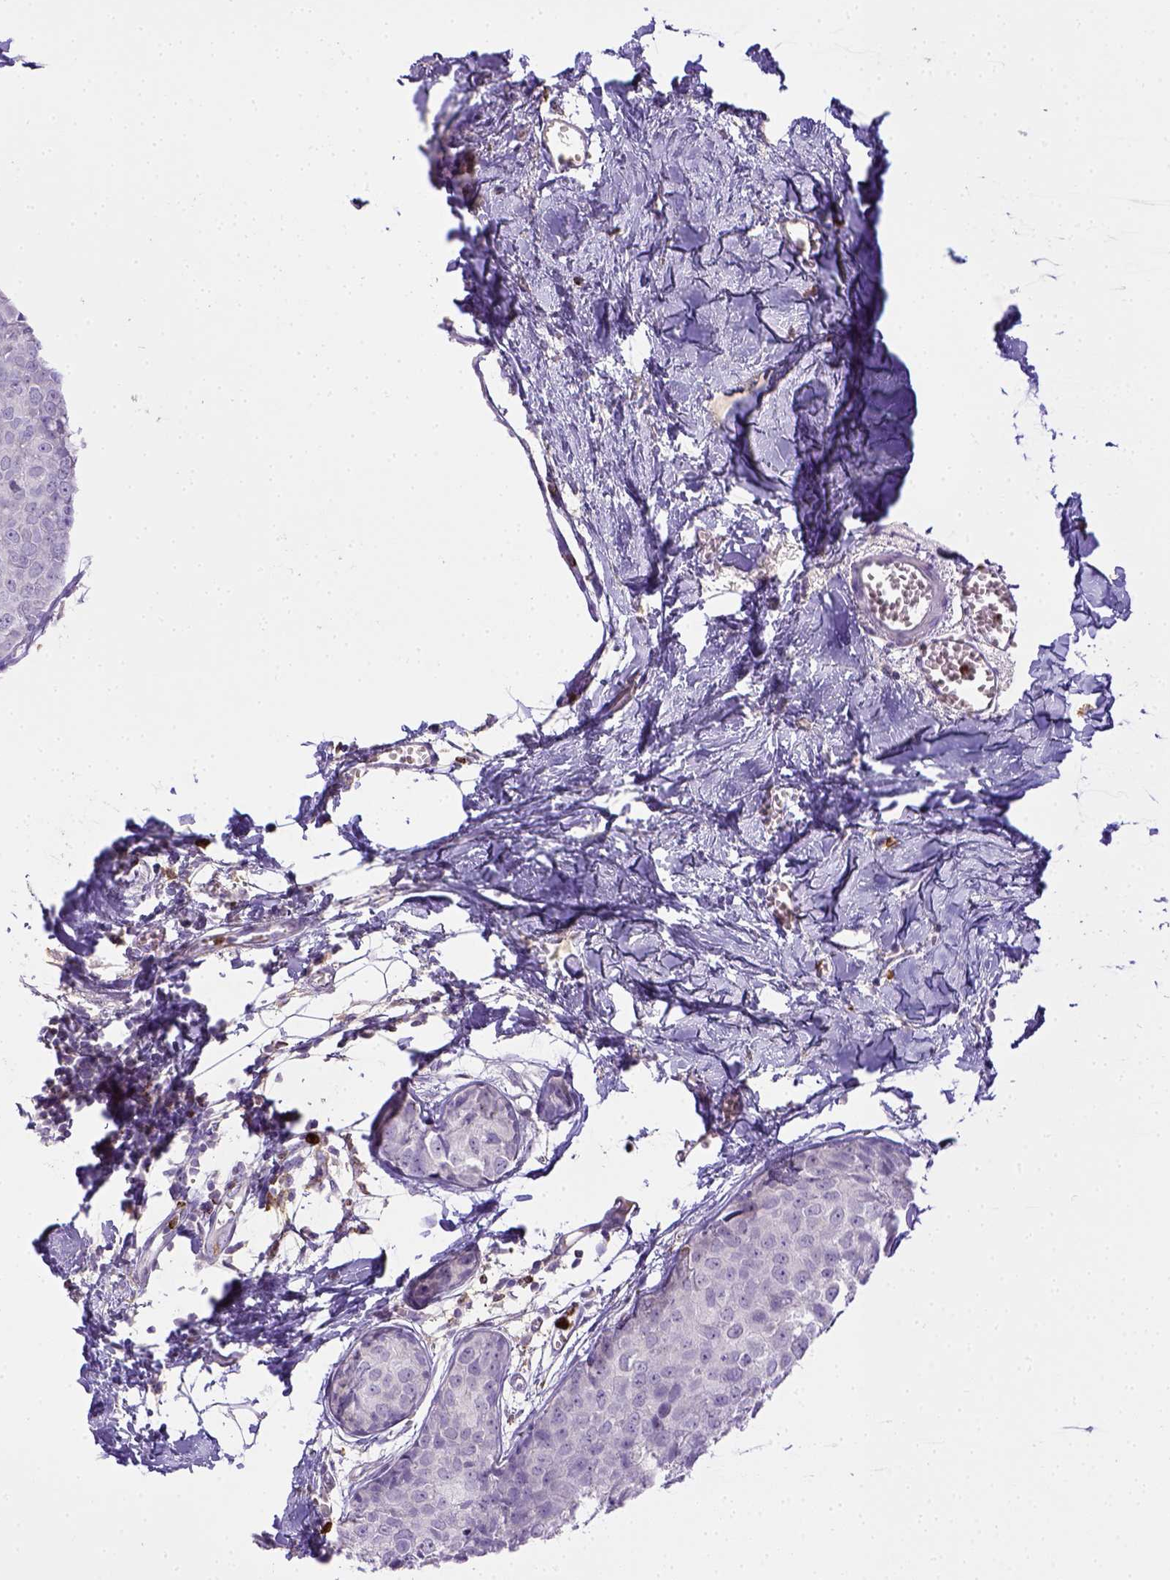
{"staining": {"intensity": "negative", "quantity": "none", "location": "none"}, "tissue": "breast cancer", "cell_type": "Tumor cells", "image_type": "cancer", "snomed": [{"axis": "morphology", "description": "Duct carcinoma"}, {"axis": "topography", "description": "Breast"}], "caption": "Immunohistochemistry (IHC) micrograph of neoplastic tissue: human breast infiltrating ductal carcinoma stained with DAB exhibits no significant protein positivity in tumor cells.", "gene": "ITGAM", "patient": {"sex": "female", "age": 38}}